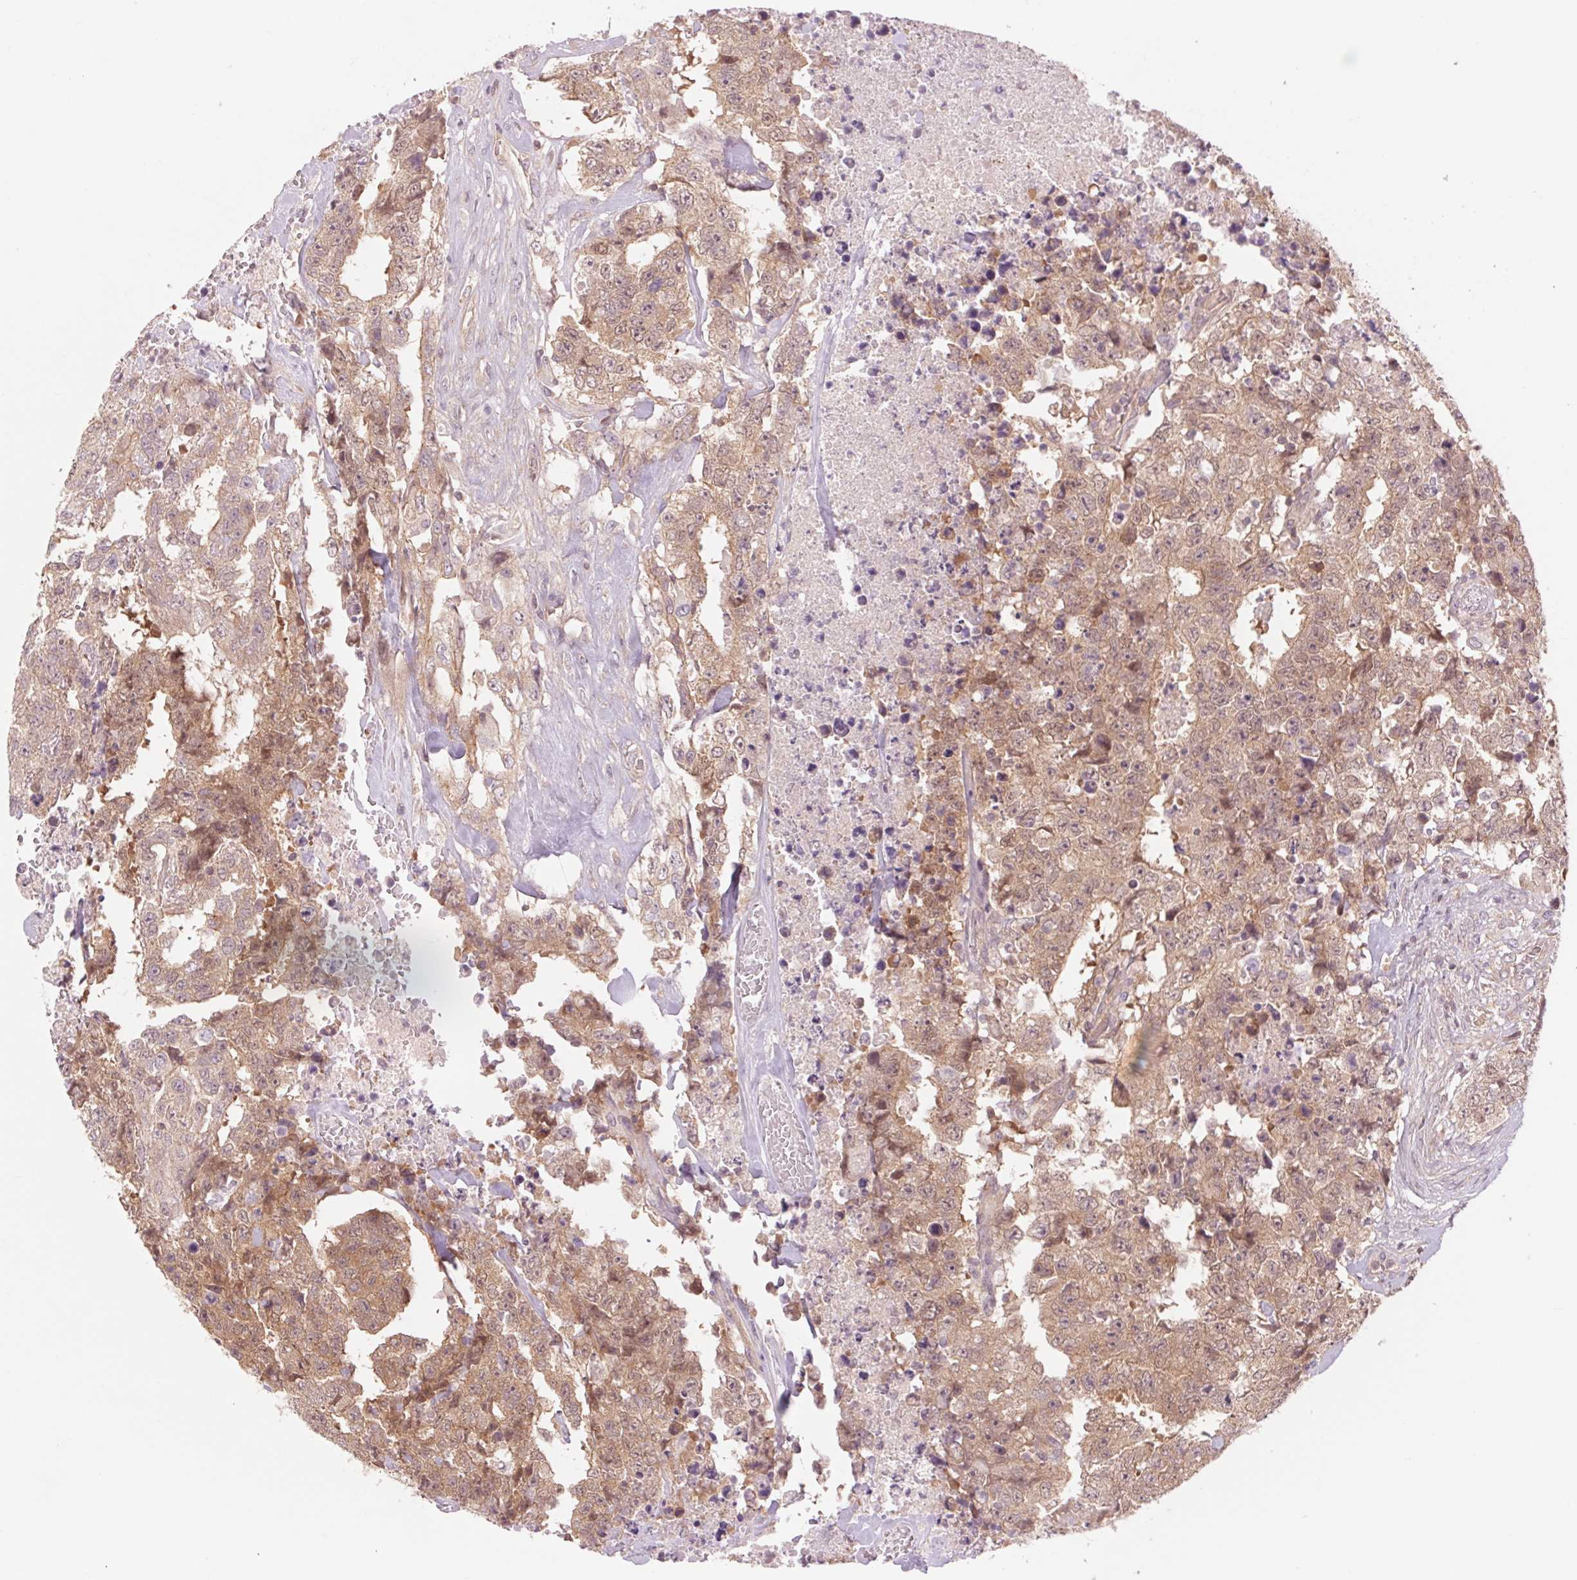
{"staining": {"intensity": "moderate", "quantity": ">75%", "location": "cytoplasmic/membranous"}, "tissue": "testis cancer", "cell_type": "Tumor cells", "image_type": "cancer", "snomed": [{"axis": "morphology", "description": "Carcinoma, Embryonal, NOS"}, {"axis": "topography", "description": "Testis"}], "caption": "Tumor cells reveal medium levels of moderate cytoplasmic/membranous positivity in approximately >75% of cells in testis embryonal carcinoma. The protein of interest is shown in brown color, while the nuclei are stained blue.", "gene": "SH3RF2", "patient": {"sex": "male", "age": 24}}